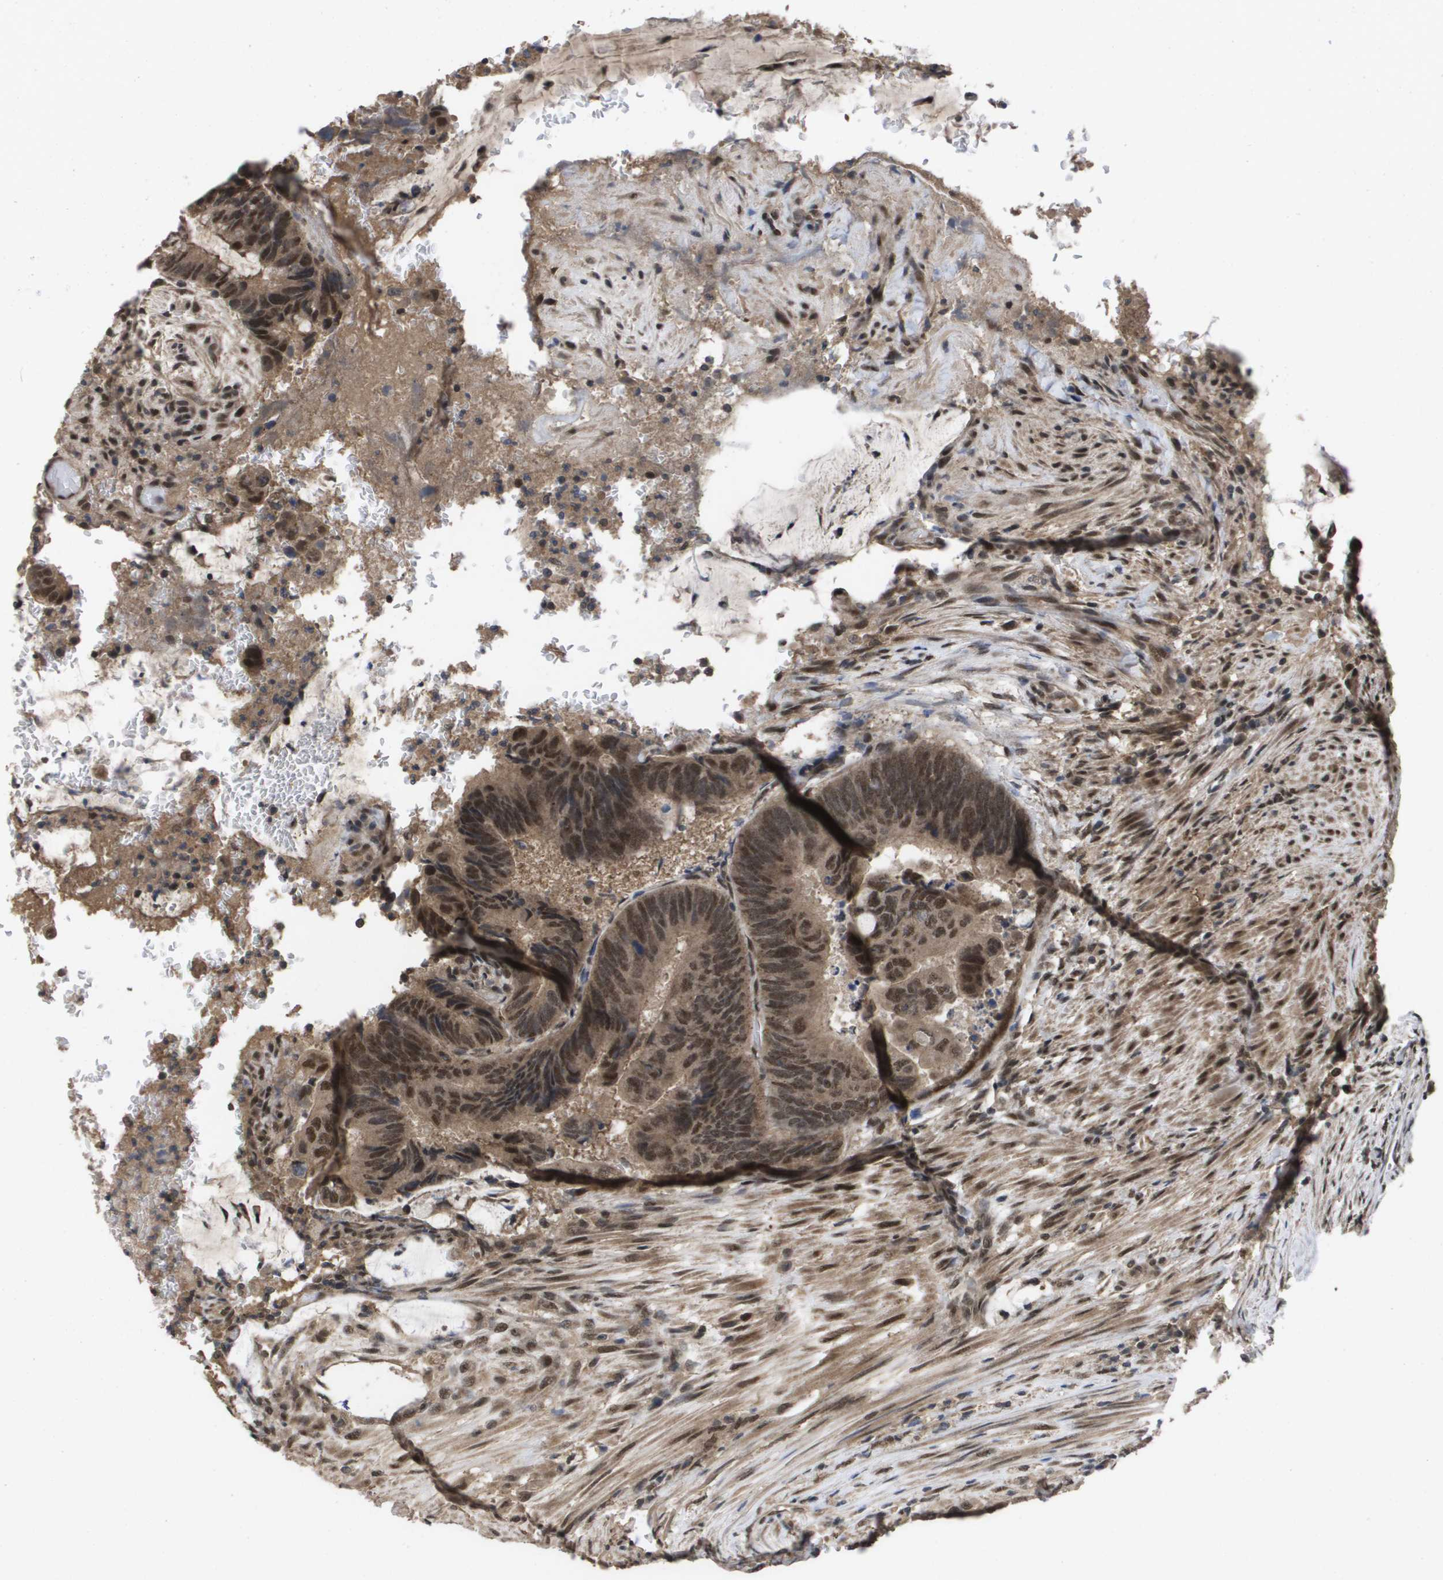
{"staining": {"intensity": "moderate", "quantity": ">75%", "location": "cytoplasmic/membranous,nuclear"}, "tissue": "colorectal cancer", "cell_type": "Tumor cells", "image_type": "cancer", "snomed": [{"axis": "morphology", "description": "Normal tissue, NOS"}, {"axis": "morphology", "description": "Adenocarcinoma, NOS"}, {"axis": "topography", "description": "Rectum"}], "caption": "Immunohistochemical staining of human colorectal cancer (adenocarcinoma) reveals moderate cytoplasmic/membranous and nuclear protein staining in about >75% of tumor cells.", "gene": "AMBRA1", "patient": {"sex": "male", "age": 92}}